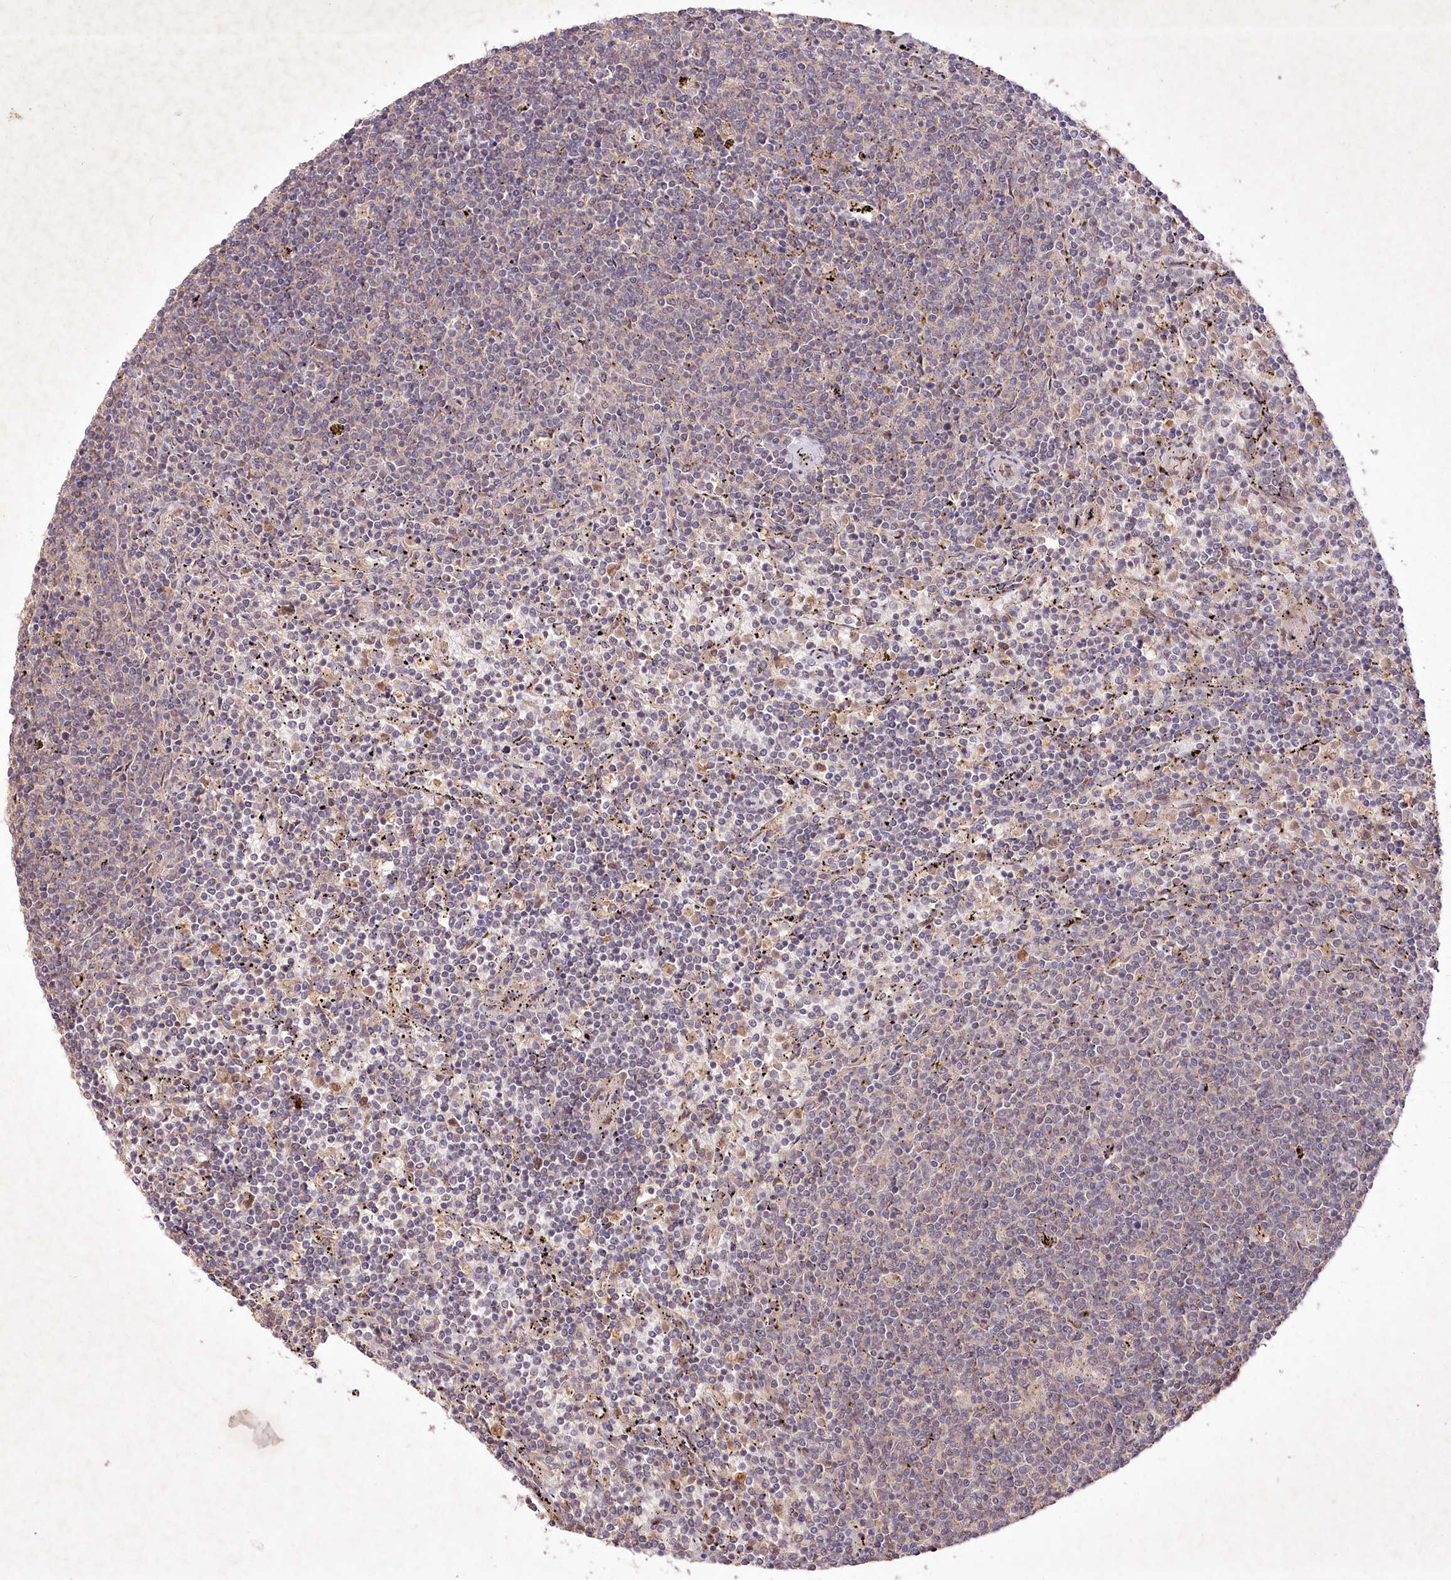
{"staining": {"intensity": "negative", "quantity": "none", "location": "none"}, "tissue": "lymphoma", "cell_type": "Tumor cells", "image_type": "cancer", "snomed": [{"axis": "morphology", "description": "Malignant lymphoma, non-Hodgkin's type, Low grade"}, {"axis": "topography", "description": "Spleen"}], "caption": "High magnification brightfield microscopy of low-grade malignant lymphoma, non-Hodgkin's type stained with DAB (3,3'-diaminobenzidine) (brown) and counterstained with hematoxylin (blue): tumor cells show no significant positivity.", "gene": "IRAK1BP1", "patient": {"sex": "female", "age": 50}}